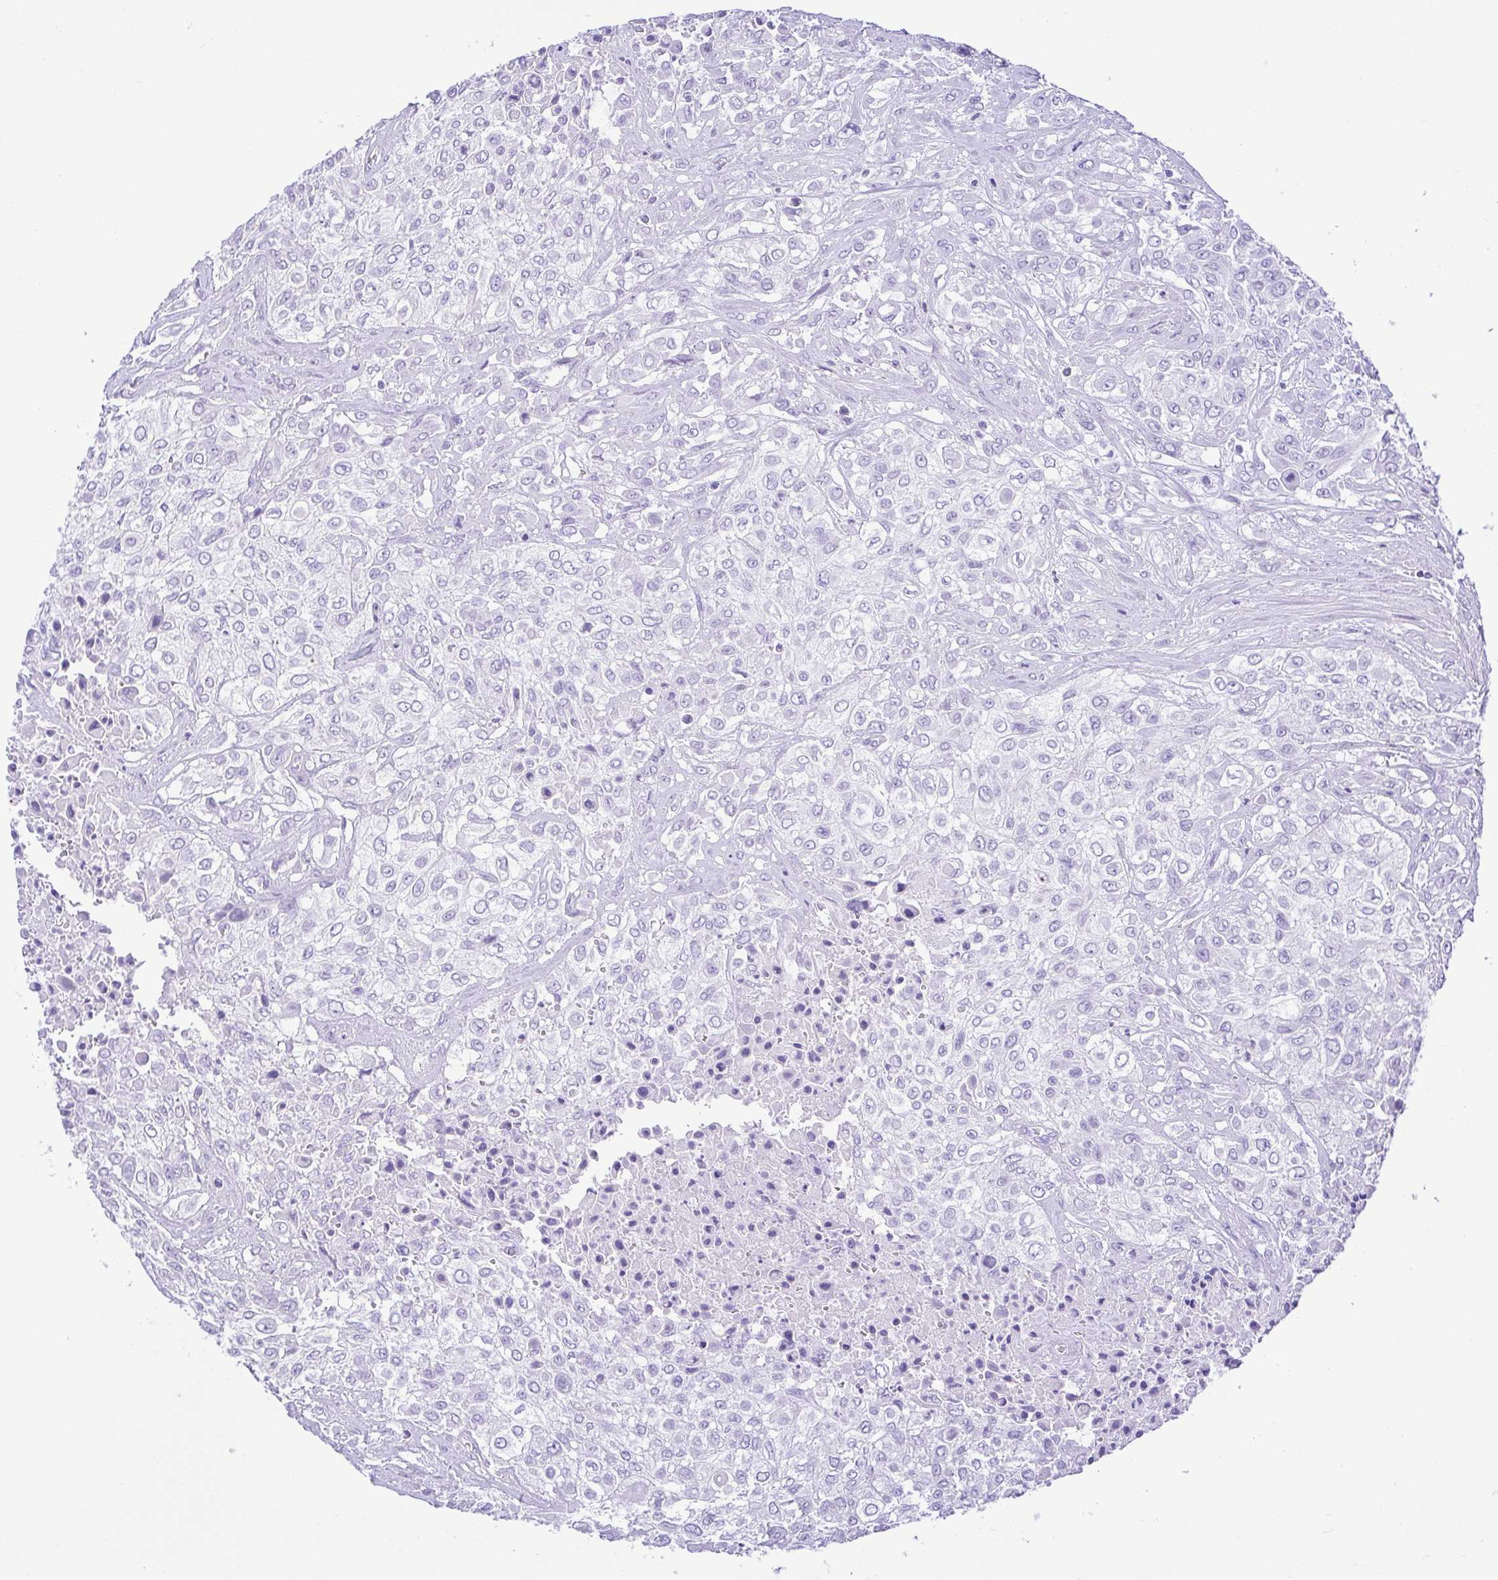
{"staining": {"intensity": "negative", "quantity": "none", "location": "none"}, "tissue": "urothelial cancer", "cell_type": "Tumor cells", "image_type": "cancer", "snomed": [{"axis": "morphology", "description": "Urothelial carcinoma, High grade"}, {"axis": "topography", "description": "Urinary bladder"}], "caption": "High-grade urothelial carcinoma stained for a protein using immunohistochemistry (IHC) demonstrates no positivity tumor cells.", "gene": "CDSN", "patient": {"sex": "male", "age": 57}}